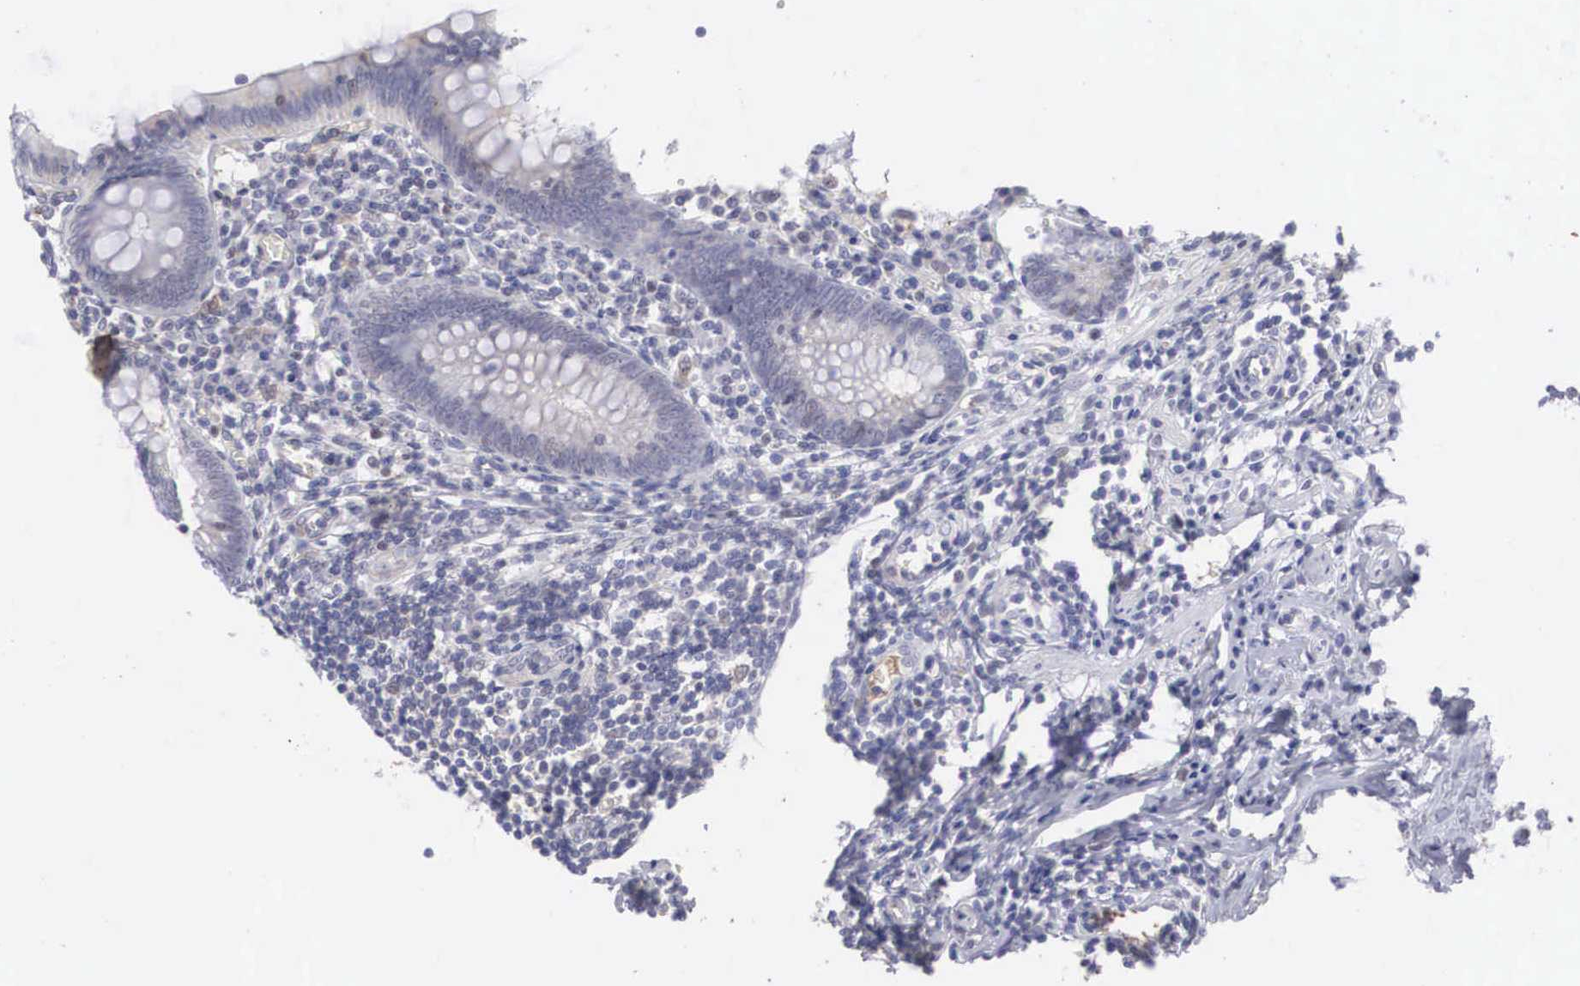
{"staining": {"intensity": "negative", "quantity": "none", "location": "none"}, "tissue": "appendix", "cell_type": "Glandular cells", "image_type": "normal", "snomed": [{"axis": "morphology", "description": "Normal tissue, NOS"}, {"axis": "topography", "description": "Appendix"}], "caption": "Photomicrograph shows no protein positivity in glandular cells of benign appendix.", "gene": "RBPJ", "patient": {"sex": "female", "age": 19}}